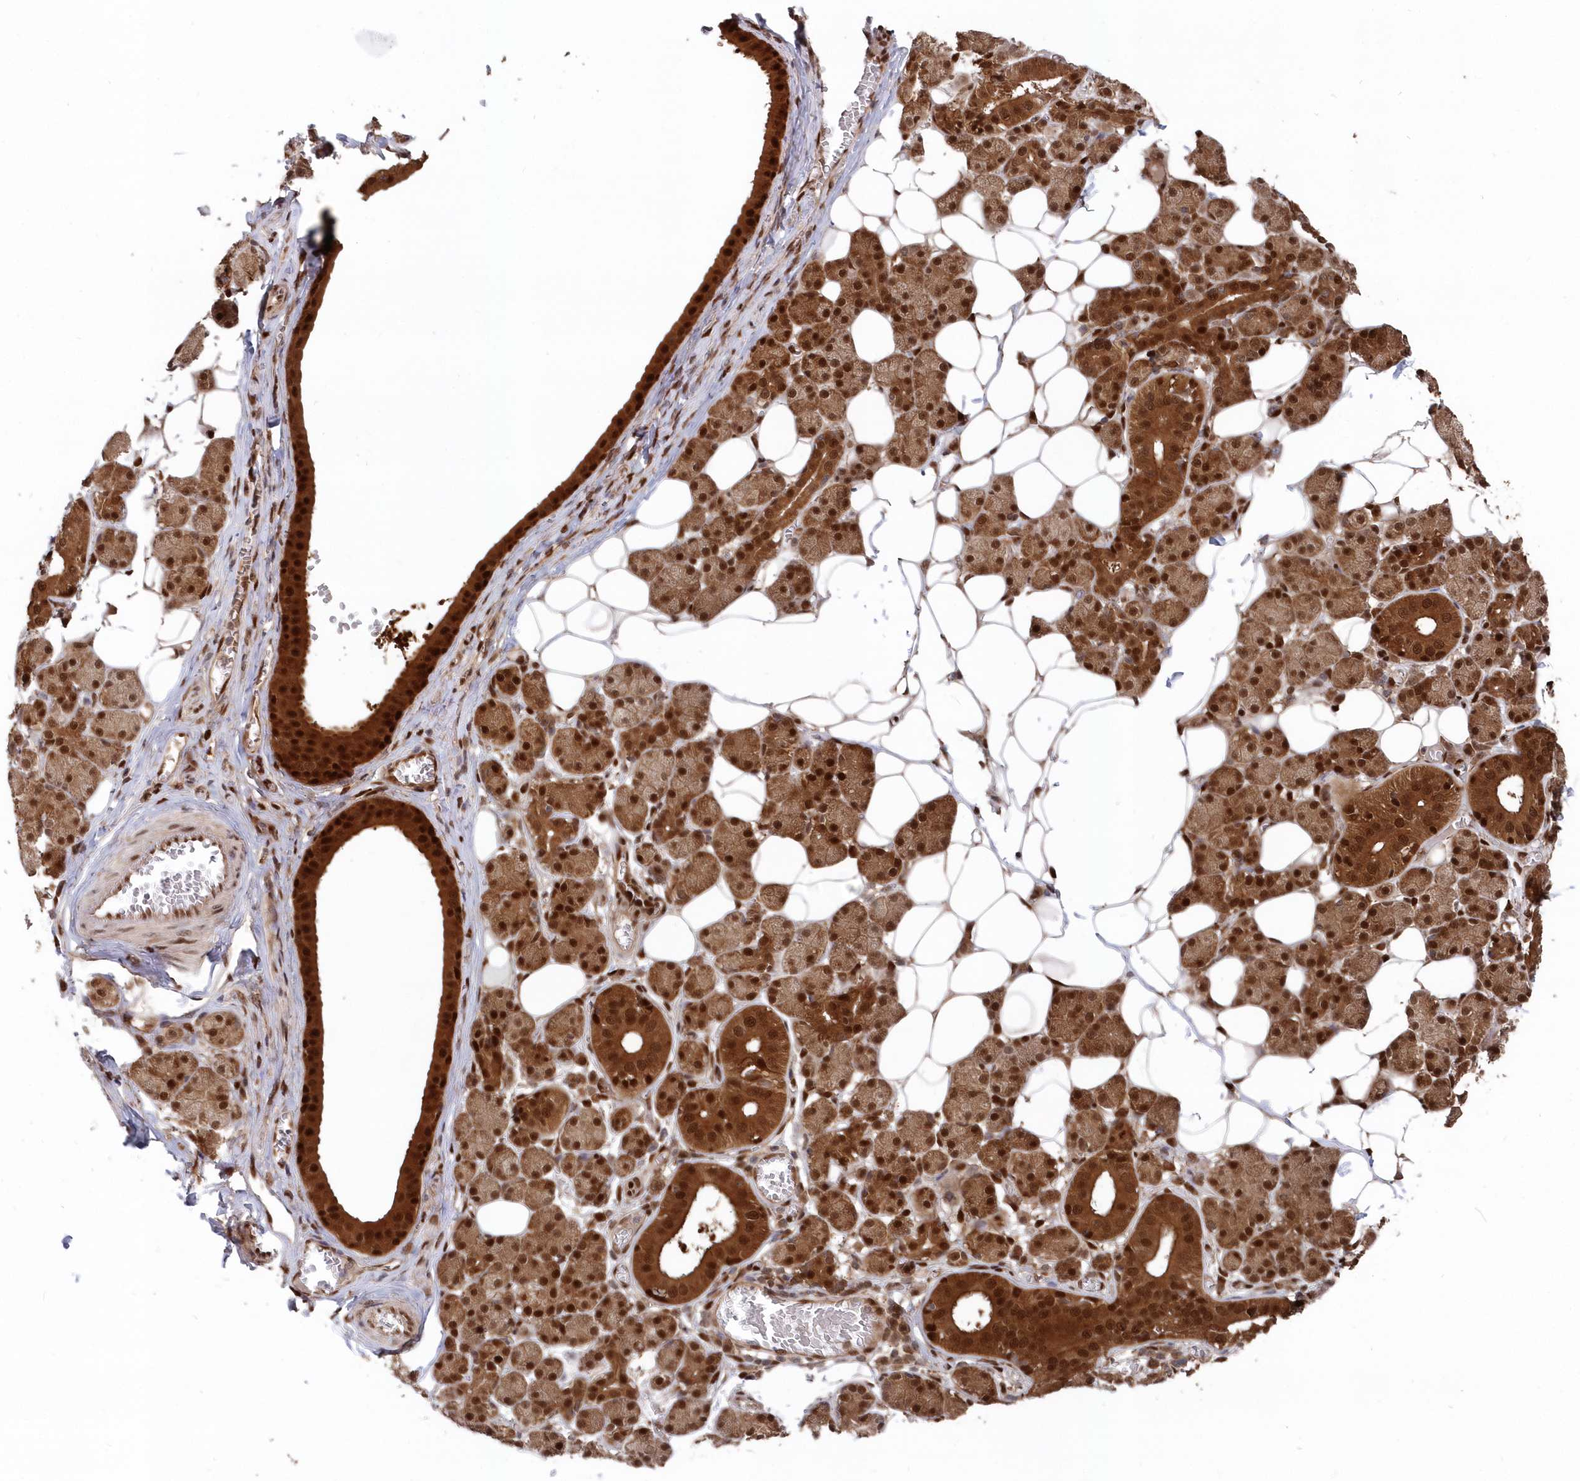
{"staining": {"intensity": "strong", "quantity": ">75%", "location": "cytoplasmic/membranous,nuclear"}, "tissue": "salivary gland", "cell_type": "Glandular cells", "image_type": "normal", "snomed": [{"axis": "morphology", "description": "Normal tissue, NOS"}, {"axis": "topography", "description": "Salivary gland"}], "caption": "Immunohistochemistry (DAB) staining of unremarkable human salivary gland shows strong cytoplasmic/membranous,nuclear protein expression in approximately >75% of glandular cells.", "gene": "ABHD14B", "patient": {"sex": "female", "age": 33}}